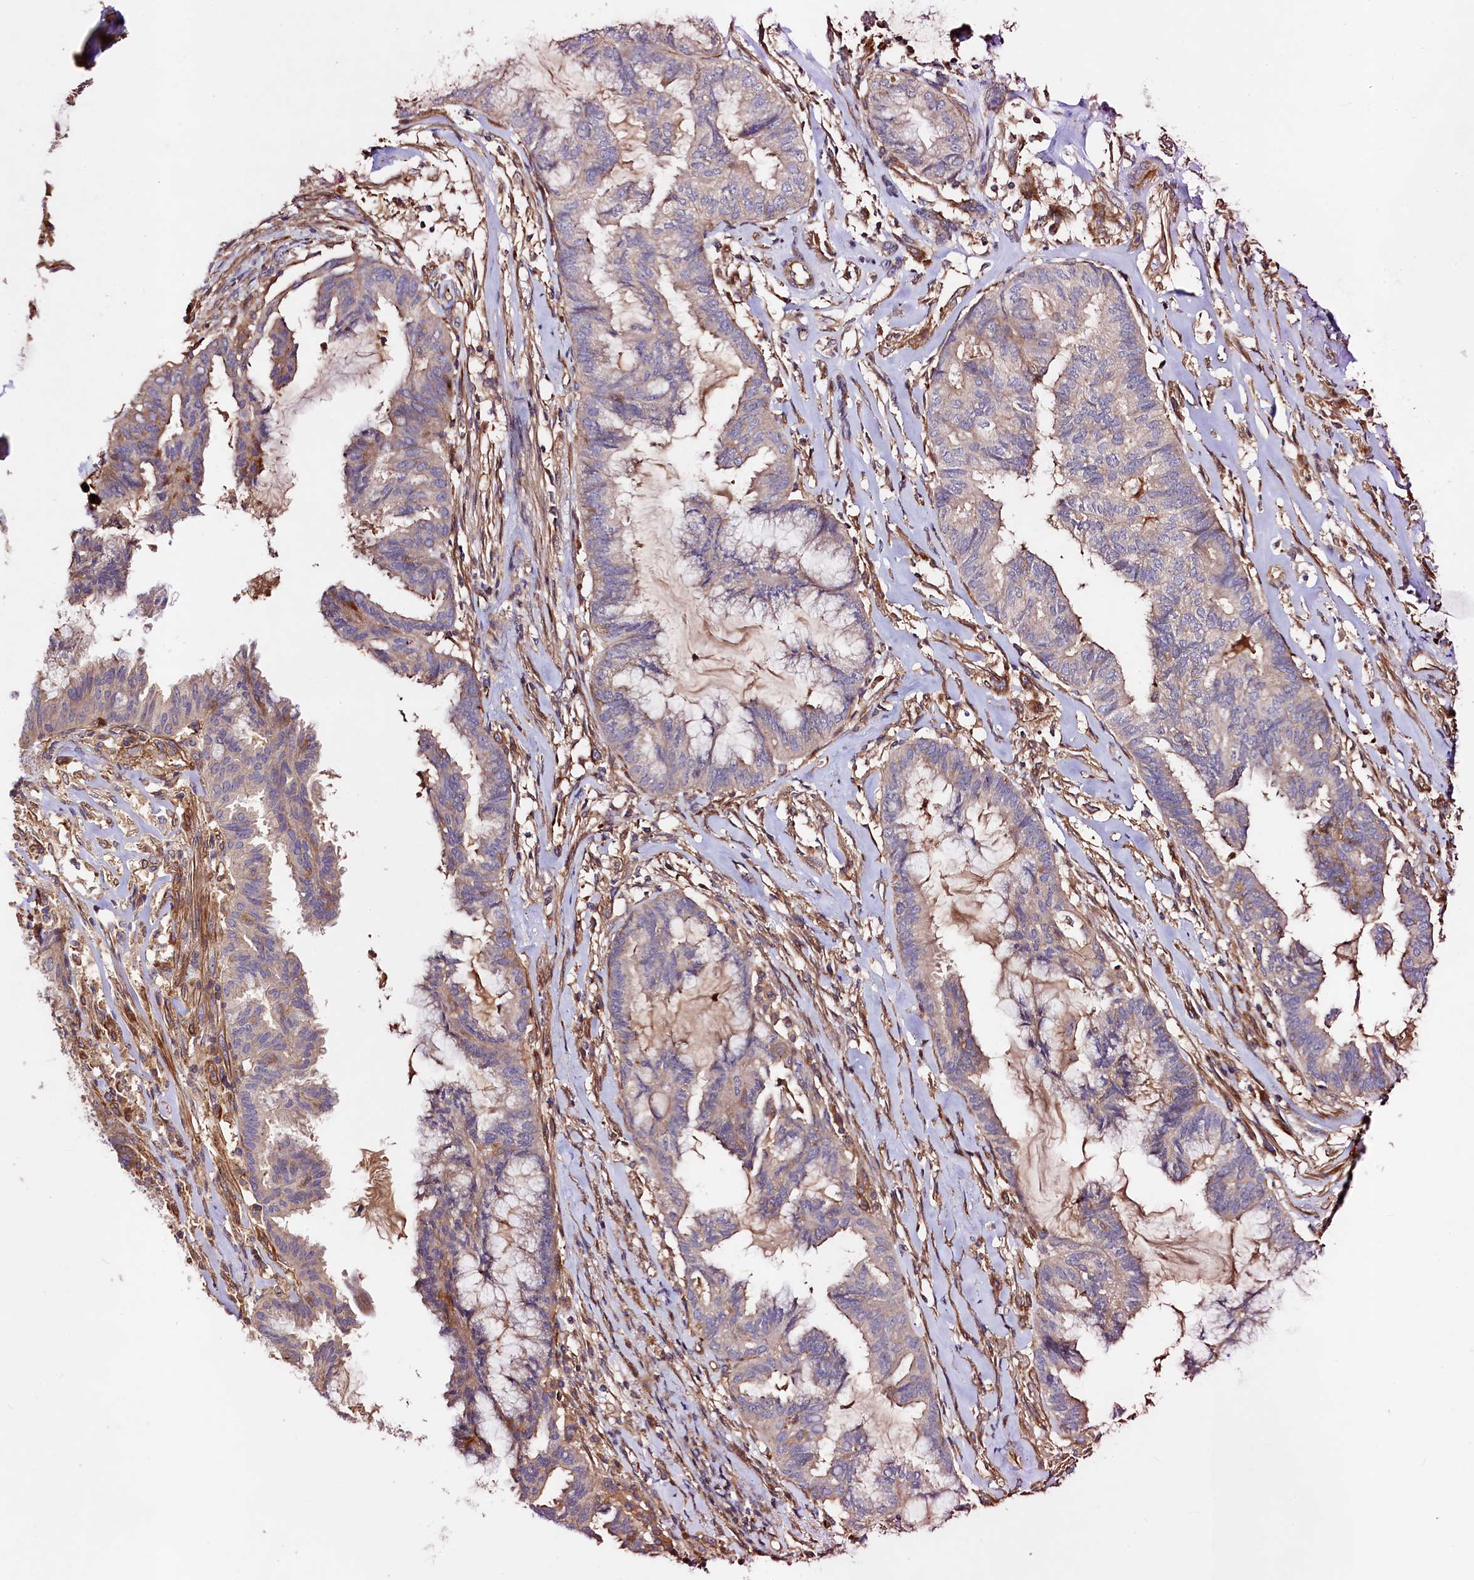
{"staining": {"intensity": "weak", "quantity": "<25%", "location": "cytoplasmic/membranous"}, "tissue": "endometrial cancer", "cell_type": "Tumor cells", "image_type": "cancer", "snomed": [{"axis": "morphology", "description": "Adenocarcinoma, NOS"}, {"axis": "topography", "description": "Endometrium"}], "caption": "Endometrial cancer (adenocarcinoma) was stained to show a protein in brown. There is no significant expression in tumor cells. (Stains: DAB immunohistochemistry (IHC) with hematoxylin counter stain, Microscopy: brightfield microscopy at high magnification).", "gene": "KLHDC4", "patient": {"sex": "female", "age": 86}}